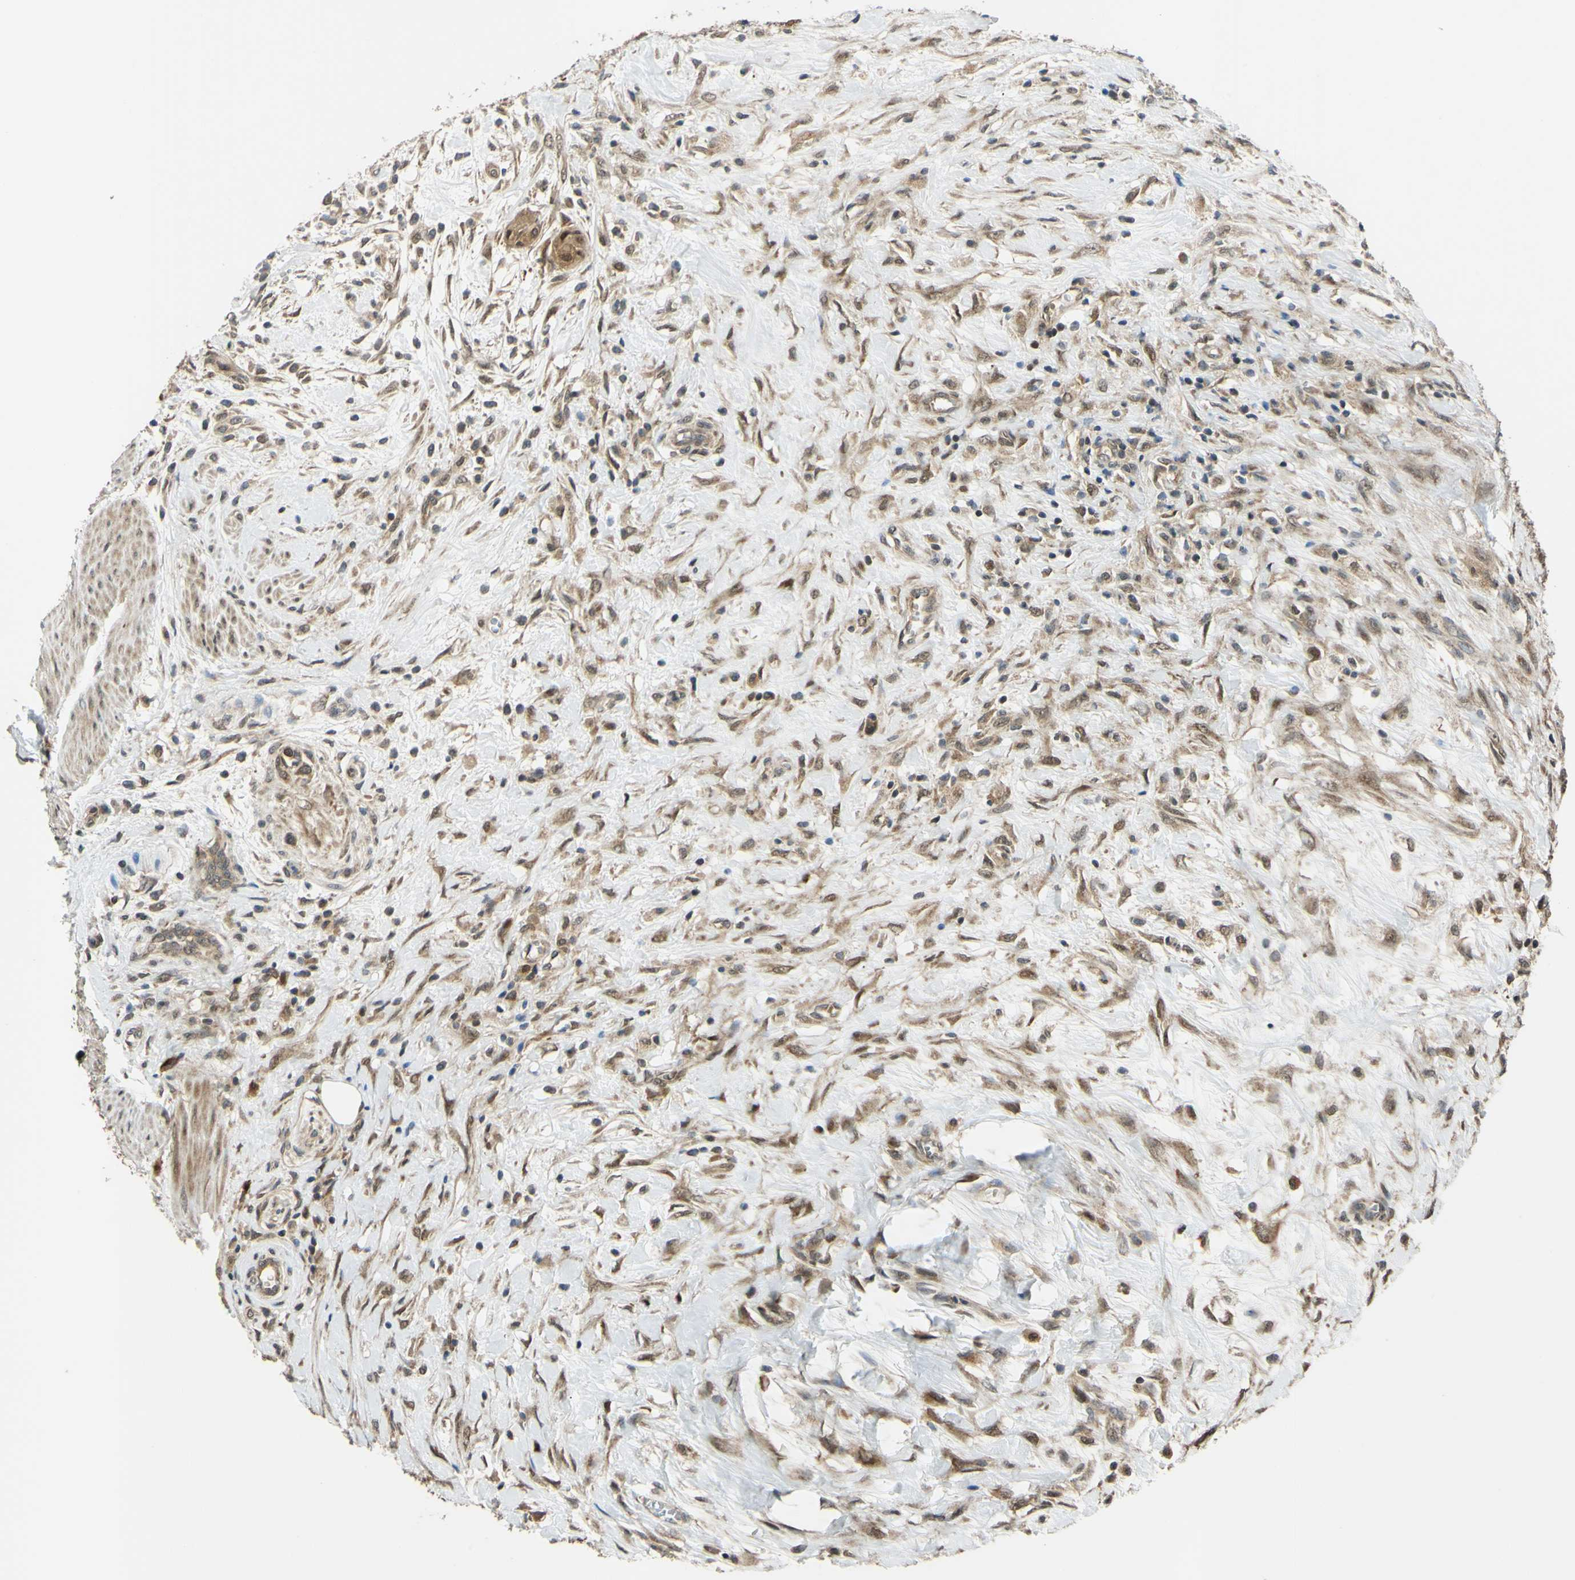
{"staining": {"intensity": "moderate", "quantity": ">75%", "location": "cytoplasmic/membranous,nuclear"}, "tissue": "urothelial cancer", "cell_type": "Tumor cells", "image_type": "cancer", "snomed": [{"axis": "morphology", "description": "Urothelial carcinoma, High grade"}, {"axis": "topography", "description": "Urinary bladder"}], "caption": "Immunohistochemistry of human urothelial cancer demonstrates medium levels of moderate cytoplasmic/membranous and nuclear staining in about >75% of tumor cells.", "gene": "ABCC8", "patient": {"sex": "male", "age": 35}}